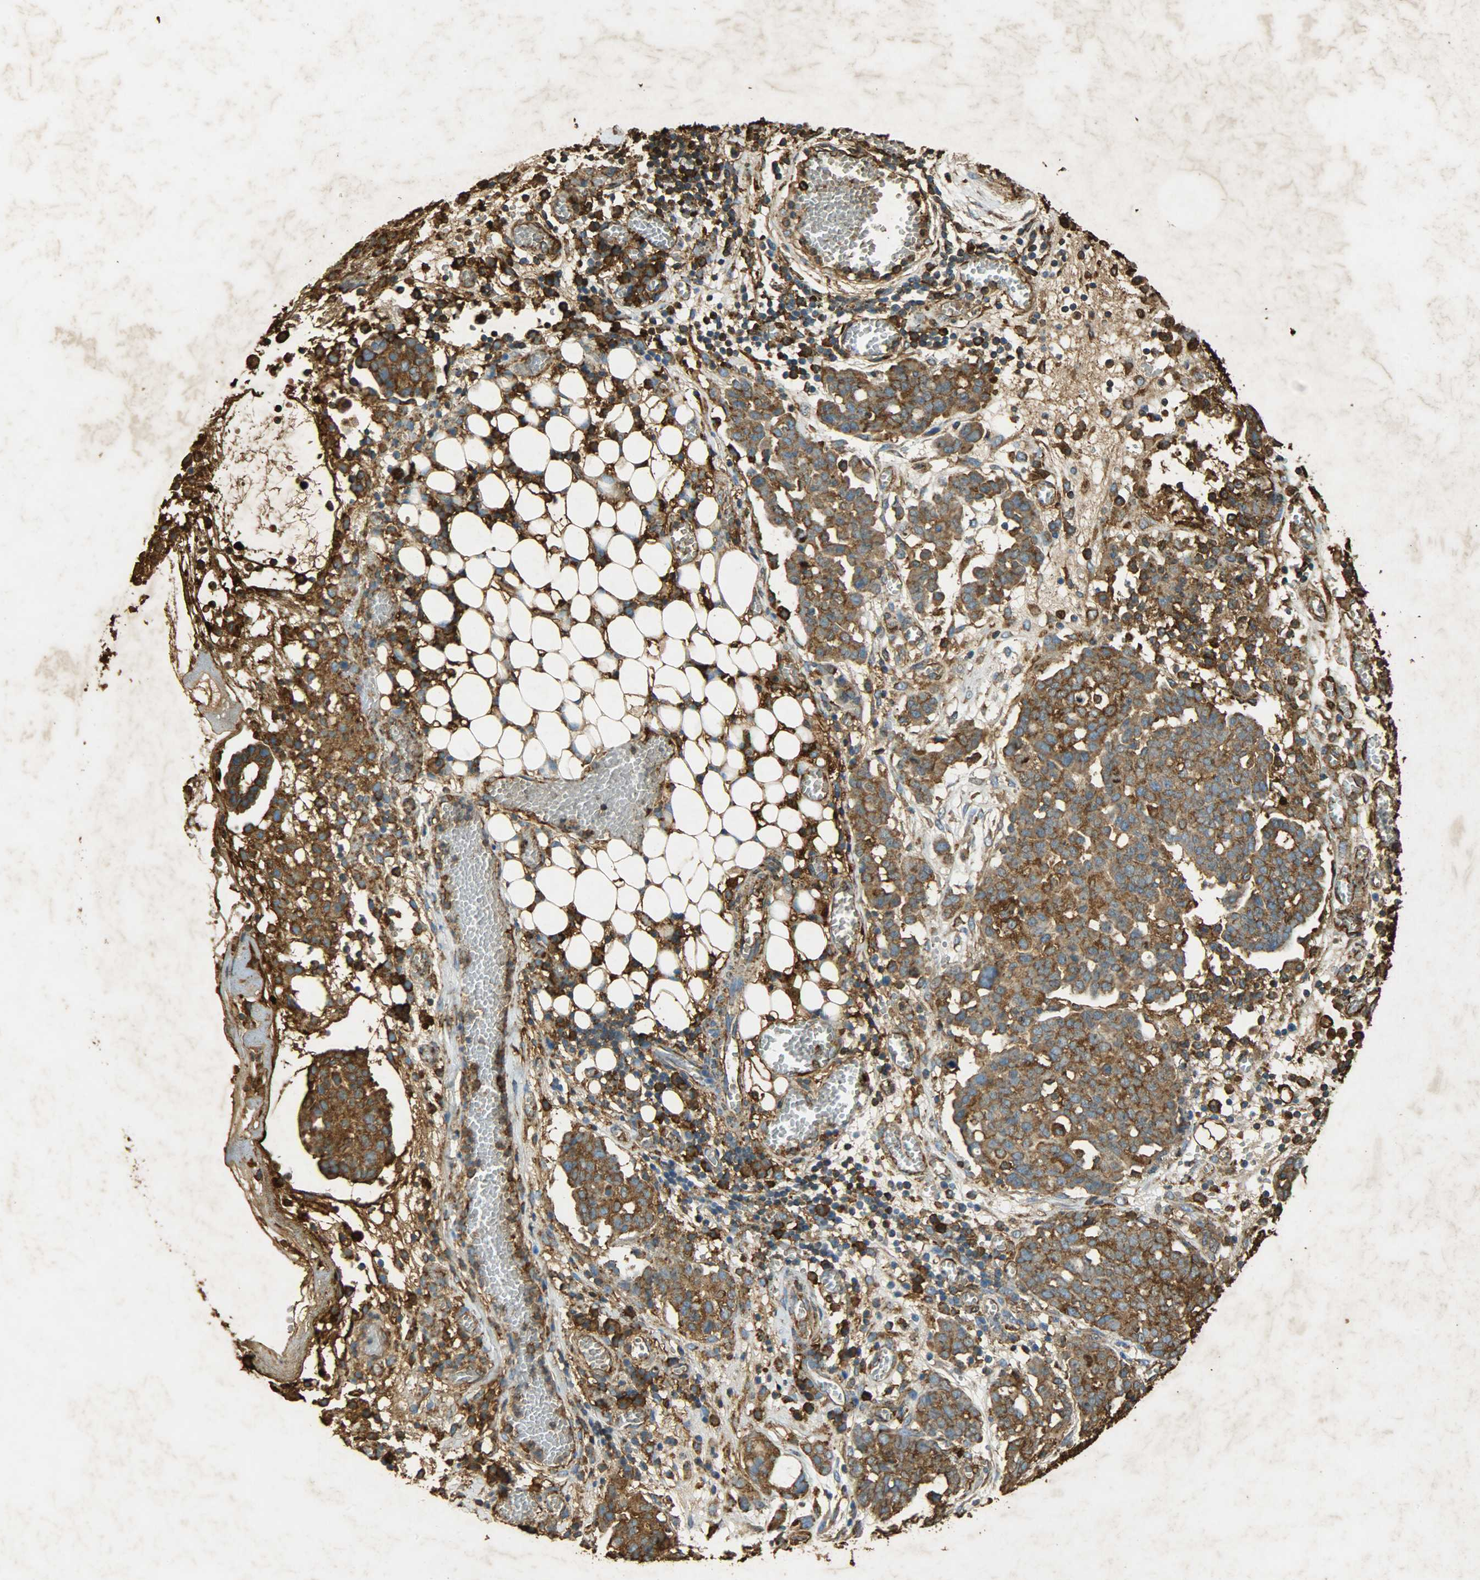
{"staining": {"intensity": "strong", "quantity": ">75%", "location": "cytoplasmic/membranous"}, "tissue": "ovarian cancer", "cell_type": "Tumor cells", "image_type": "cancer", "snomed": [{"axis": "morphology", "description": "Cystadenocarcinoma, serous, NOS"}, {"axis": "topography", "description": "Soft tissue"}, {"axis": "topography", "description": "Ovary"}], "caption": "Human serous cystadenocarcinoma (ovarian) stained for a protein (brown) demonstrates strong cytoplasmic/membranous positive positivity in about >75% of tumor cells.", "gene": "HSP90B1", "patient": {"sex": "female", "age": 57}}